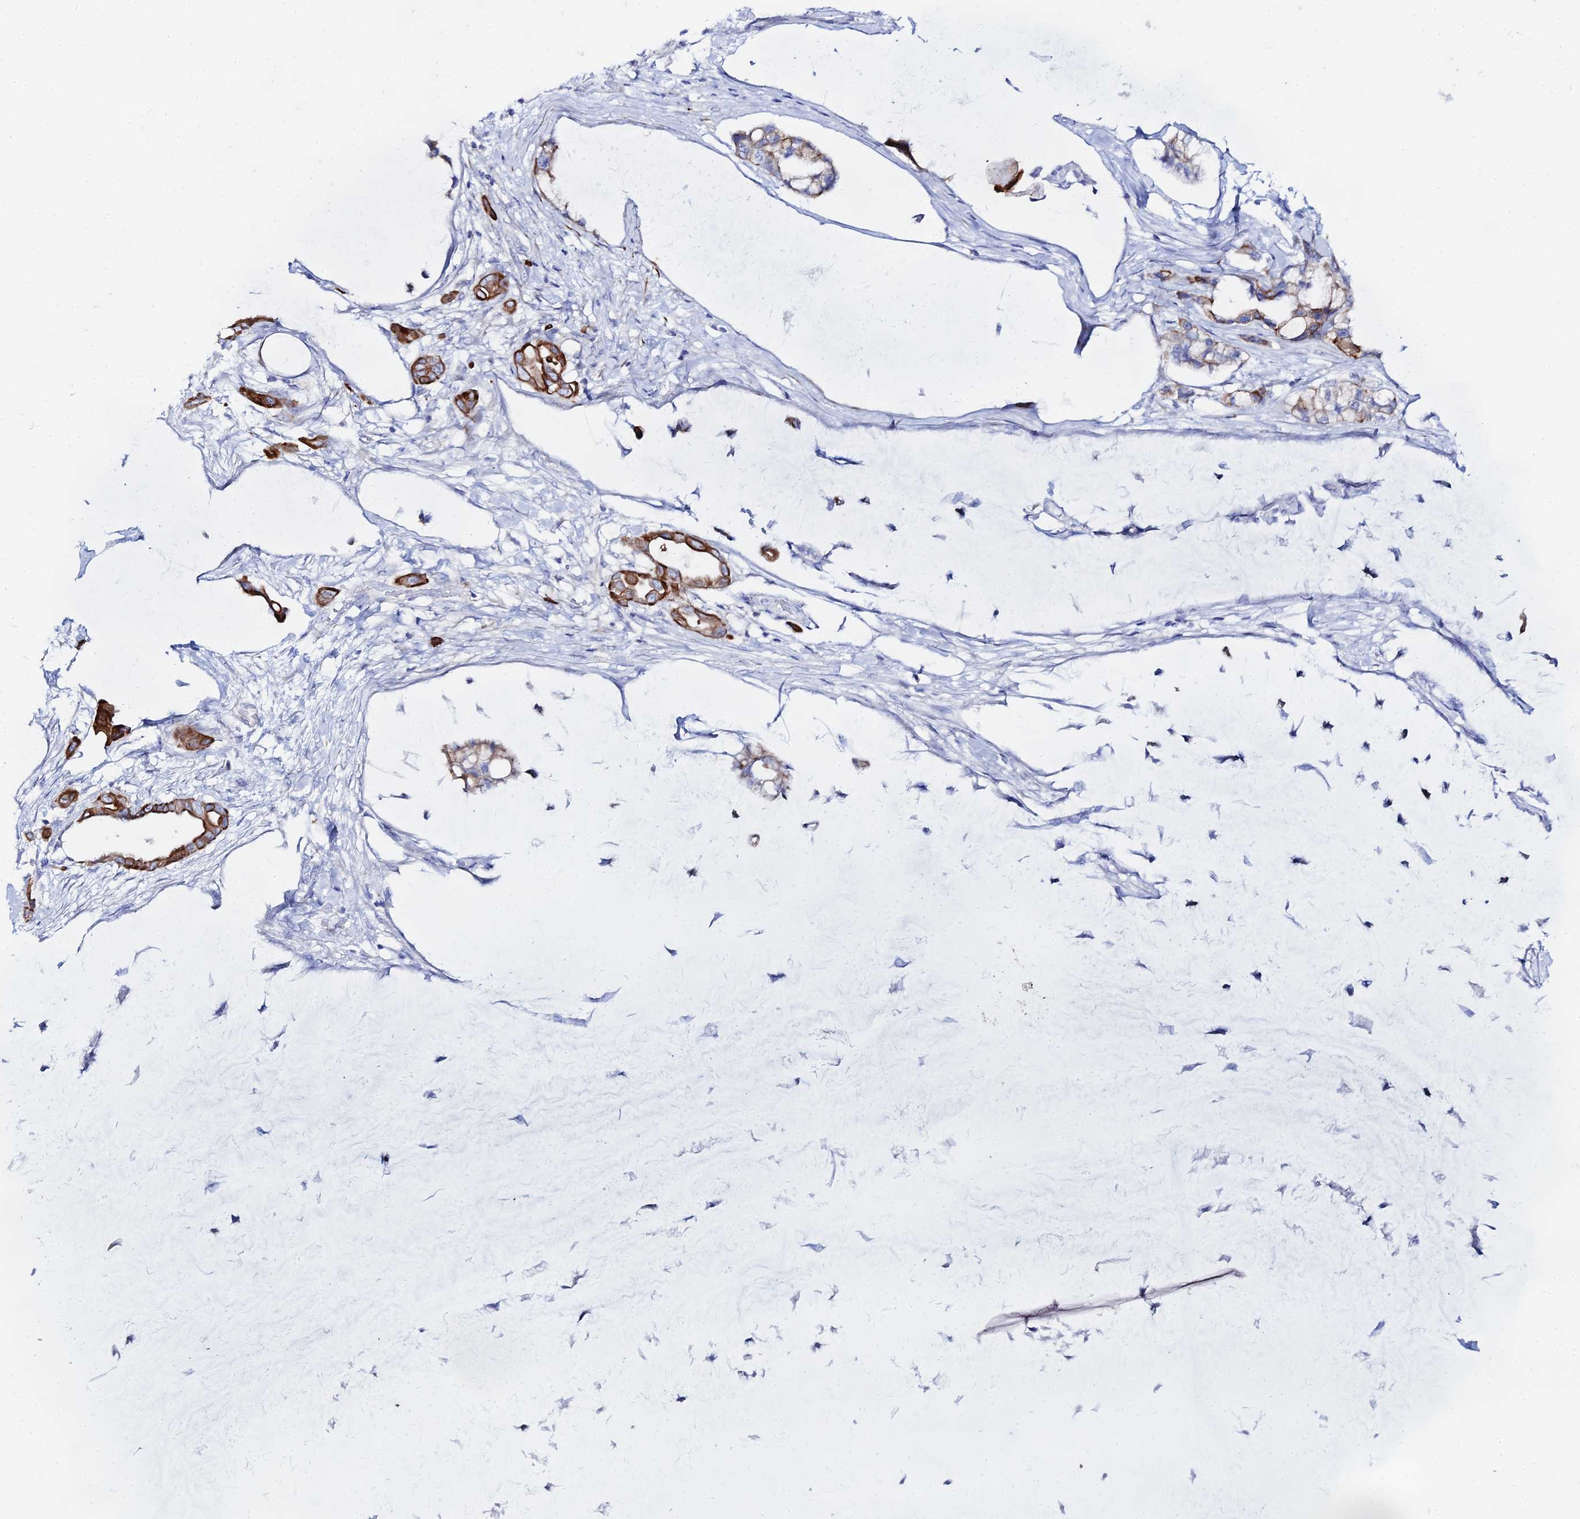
{"staining": {"intensity": "strong", "quantity": ">75%", "location": "cytoplasmic/membranous"}, "tissue": "ovarian cancer", "cell_type": "Tumor cells", "image_type": "cancer", "snomed": [{"axis": "morphology", "description": "Cystadenocarcinoma, mucinous, NOS"}, {"axis": "topography", "description": "Ovary"}], "caption": "Human ovarian cancer (mucinous cystadenocarcinoma) stained with a protein marker exhibits strong staining in tumor cells.", "gene": "DHX34", "patient": {"sex": "female", "age": 39}}